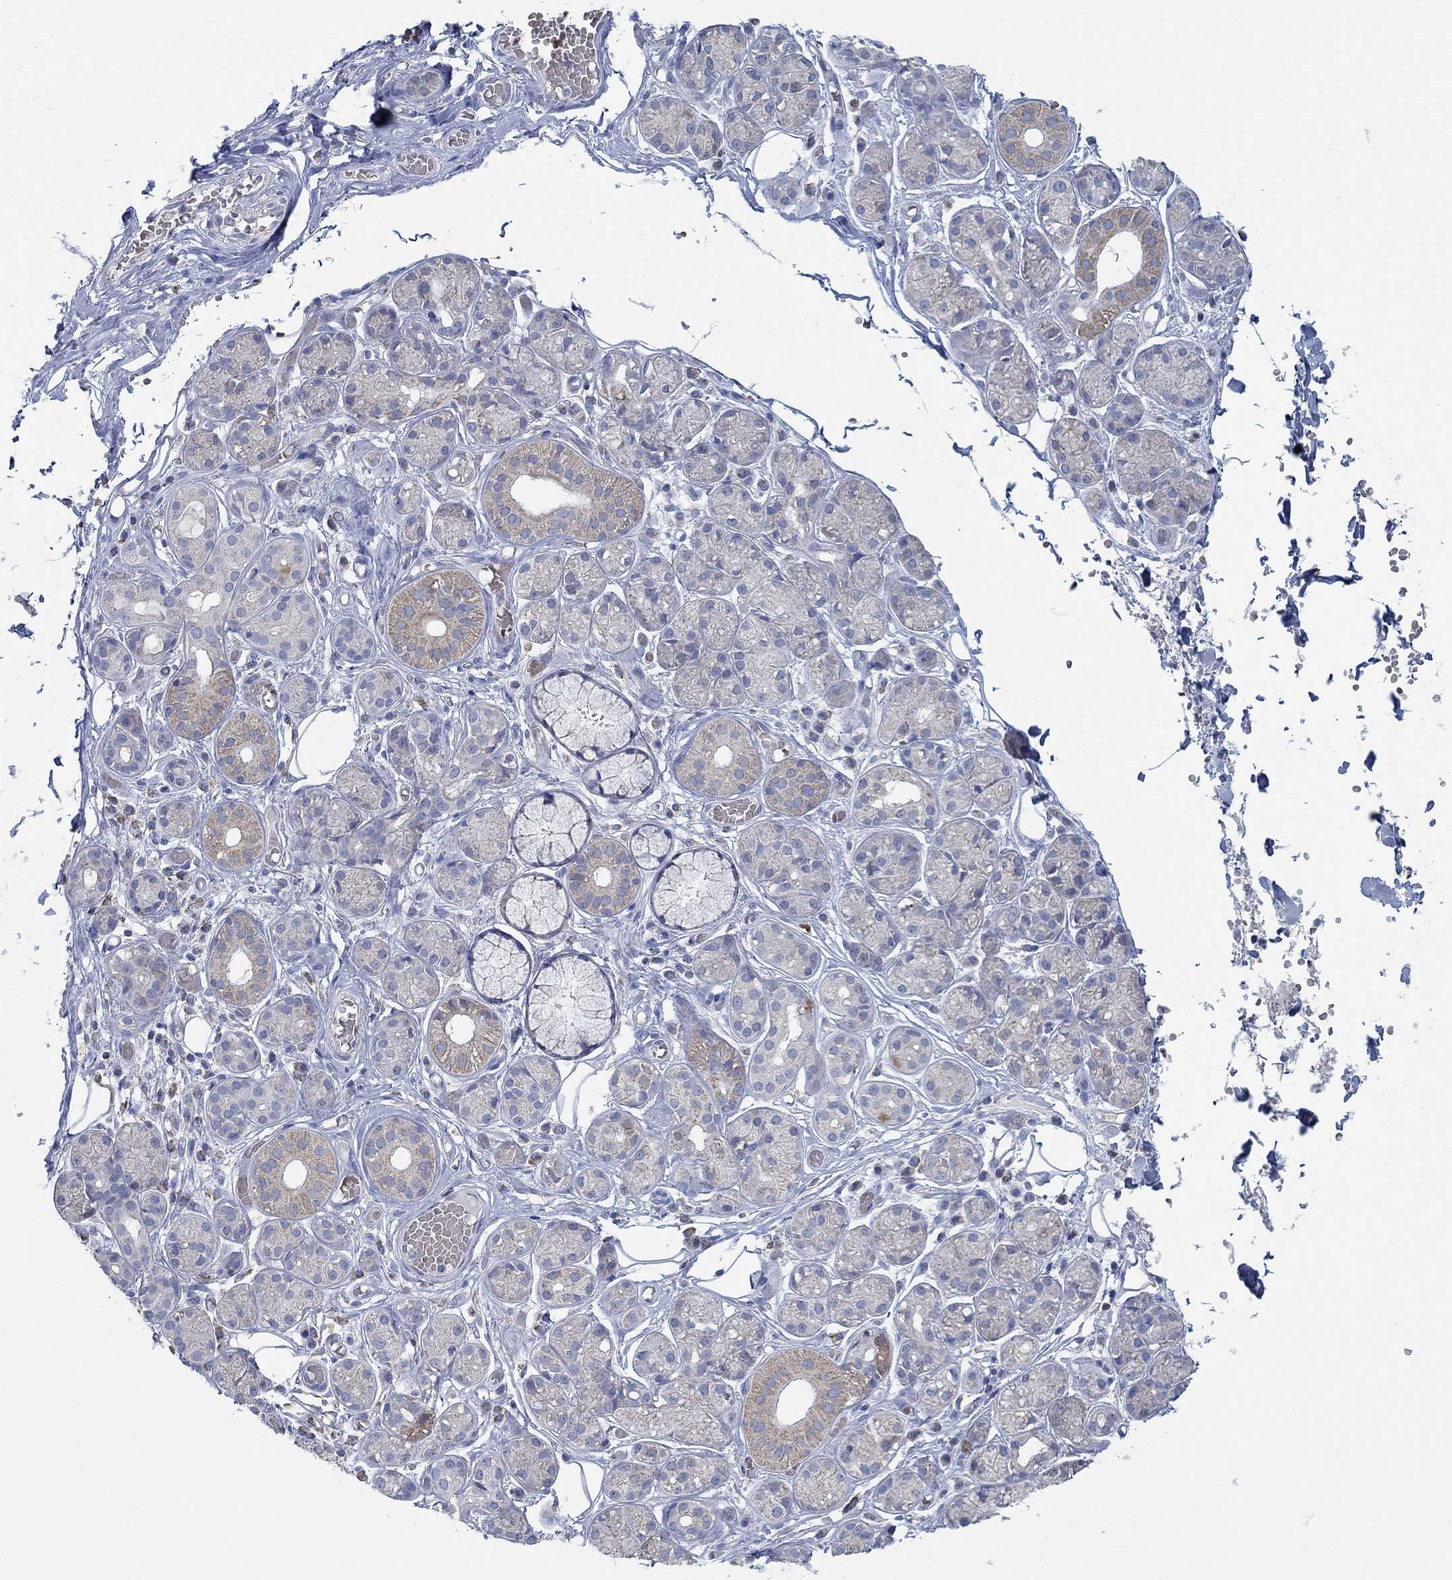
{"staining": {"intensity": "weak", "quantity": "<25%", "location": "cytoplasmic/membranous"}, "tissue": "salivary gland", "cell_type": "Glandular cells", "image_type": "normal", "snomed": [{"axis": "morphology", "description": "Normal tissue, NOS"}, {"axis": "topography", "description": "Salivary gland"}, {"axis": "topography", "description": "Peripheral nerve tissue"}], "caption": "There is no significant positivity in glandular cells of salivary gland. (DAB (3,3'-diaminobenzidine) IHC visualized using brightfield microscopy, high magnification).", "gene": "GLOD5", "patient": {"sex": "male", "age": 71}}